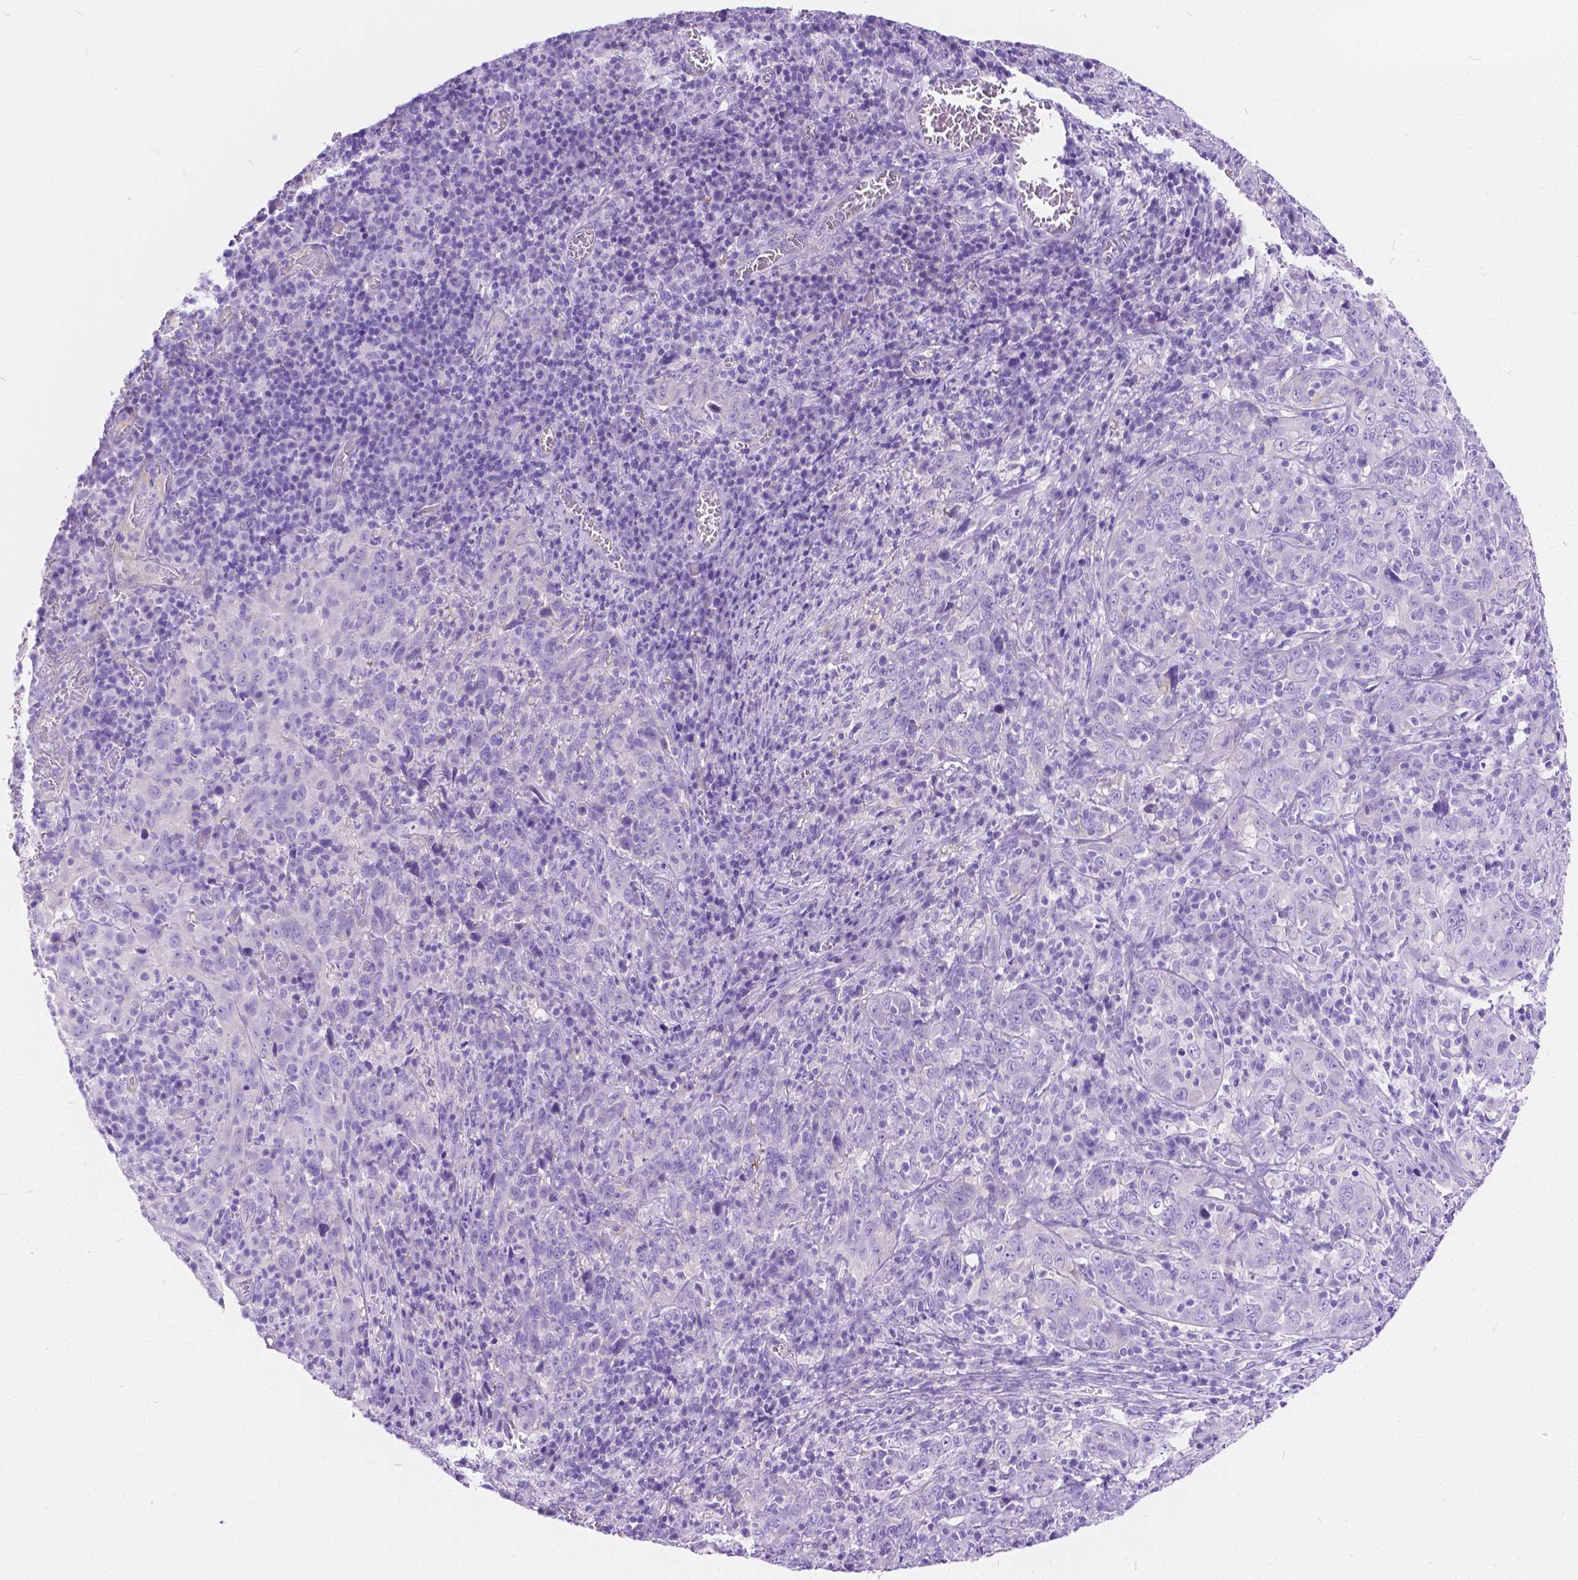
{"staining": {"intensity": "negative", "quantity": "none", "location": "none"}, "tissue": "cervical cancer", "cell_type": "Tumor cells", "image_type": "cancer", "snomed": [{"axis": "morphology", "description": "Squamous cell carcinoma, NOS"}, {"axis": "topography", "description": "Cervix"}], "caption": "Histopathology image shows no significant protein positivity in tumor cells of cervical cancer (squamous cell carcinoma). (Immunohistochemistry, brightfield microscopy, high magnification).", "gene": "CHRM1", "patient": {"sex": "female", "age": 46}}